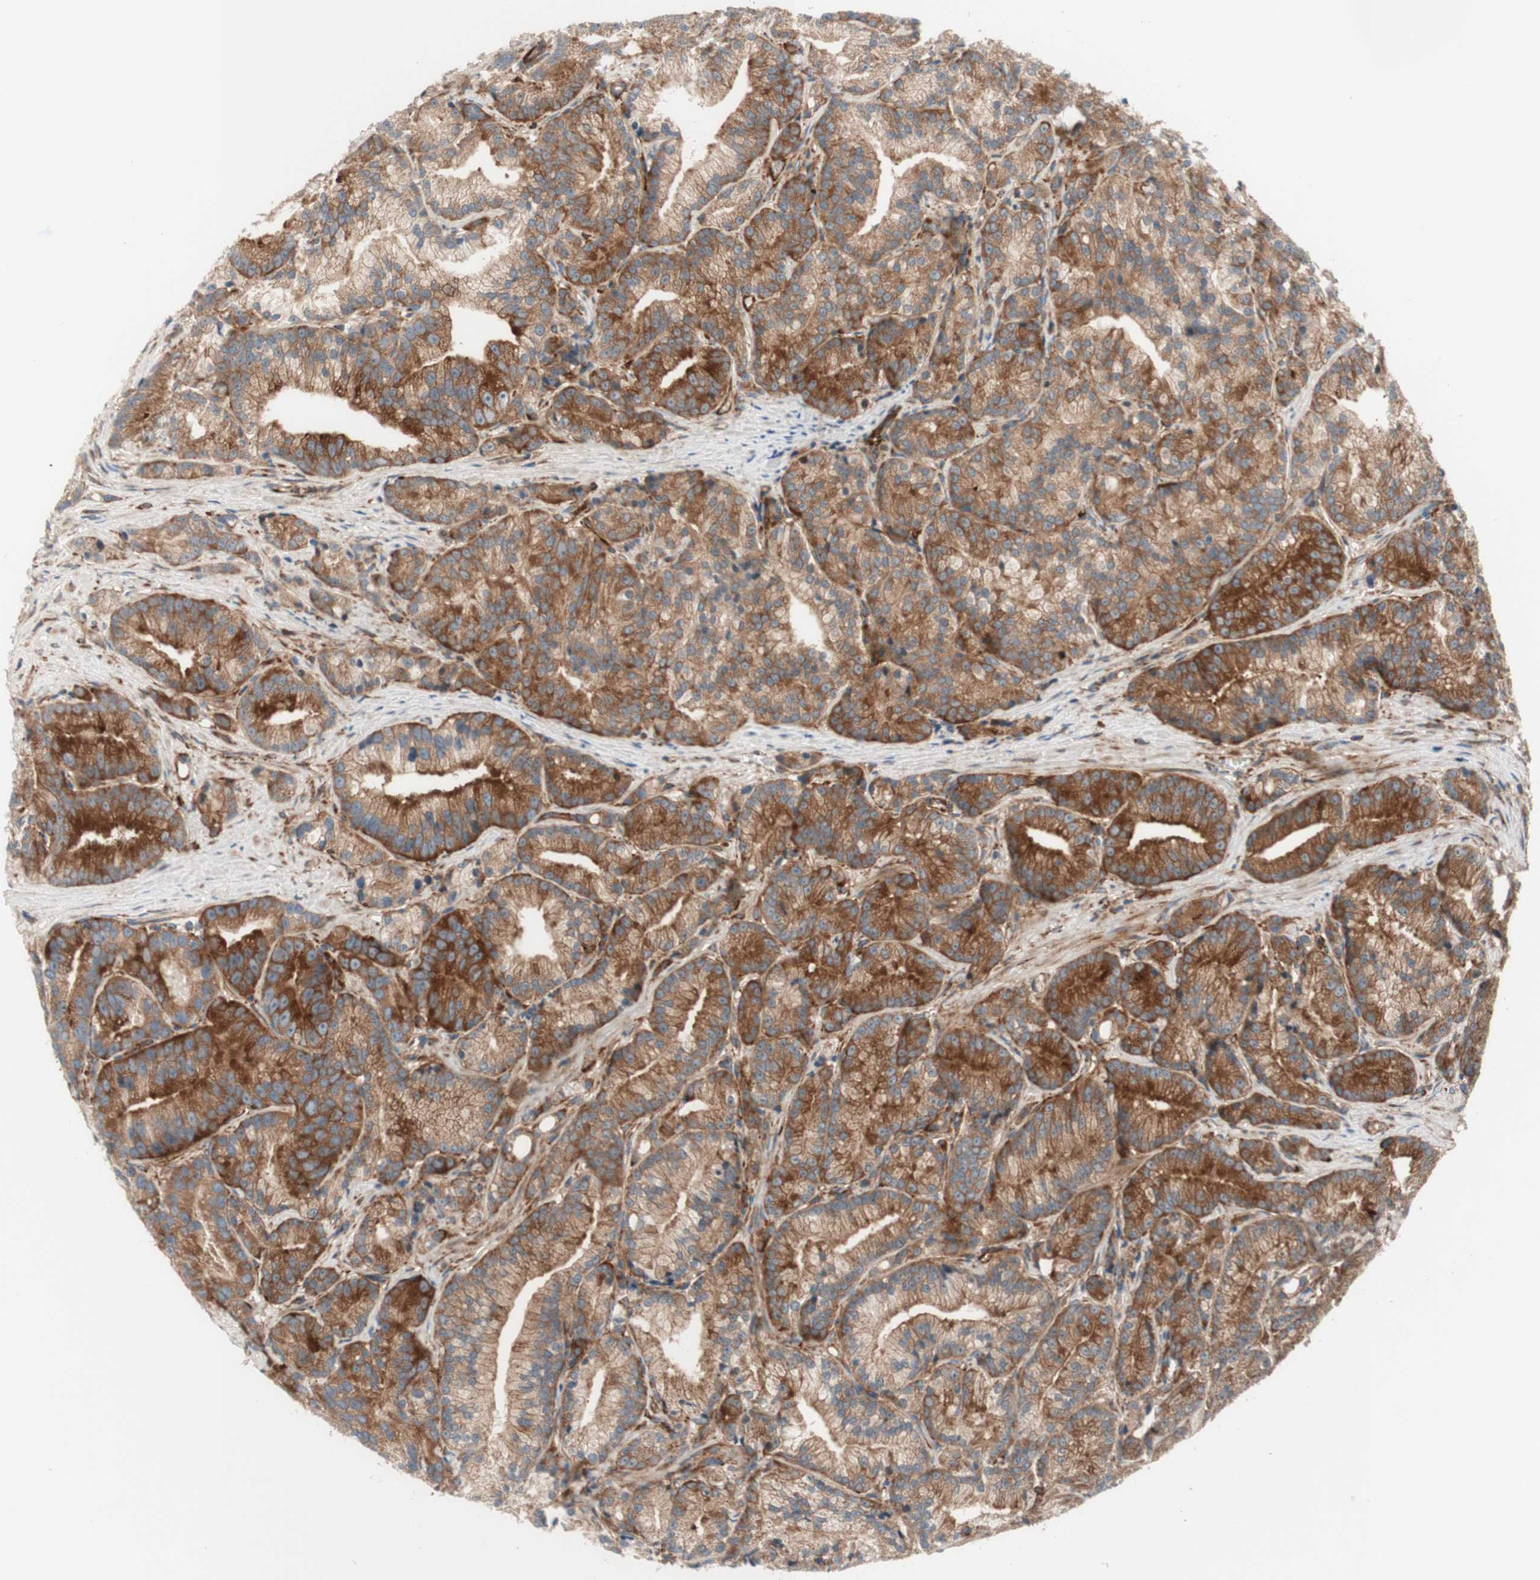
{"staining": {"intensity": "moderate", "quantity": ">75%", "location": "cytoplasmic/membranous"}, "tissue": "prostate cancer", "cell_type": "Tumor cells", "image_type": "cancer", "snomed": [{"axis": "morphology", "description": "Adenocarcinoma, Low grade"}, {"axis": "topography", "description": "Prostate"}], "caption": "Low-grade adenocarcinoma (prostate) stained with a brown dye reveals moderate cytoplasmic/membranous positive staining in about >75% of tumor cells.", "gene": "CCN4", "patient": {"sex": "male", "age": 89}}